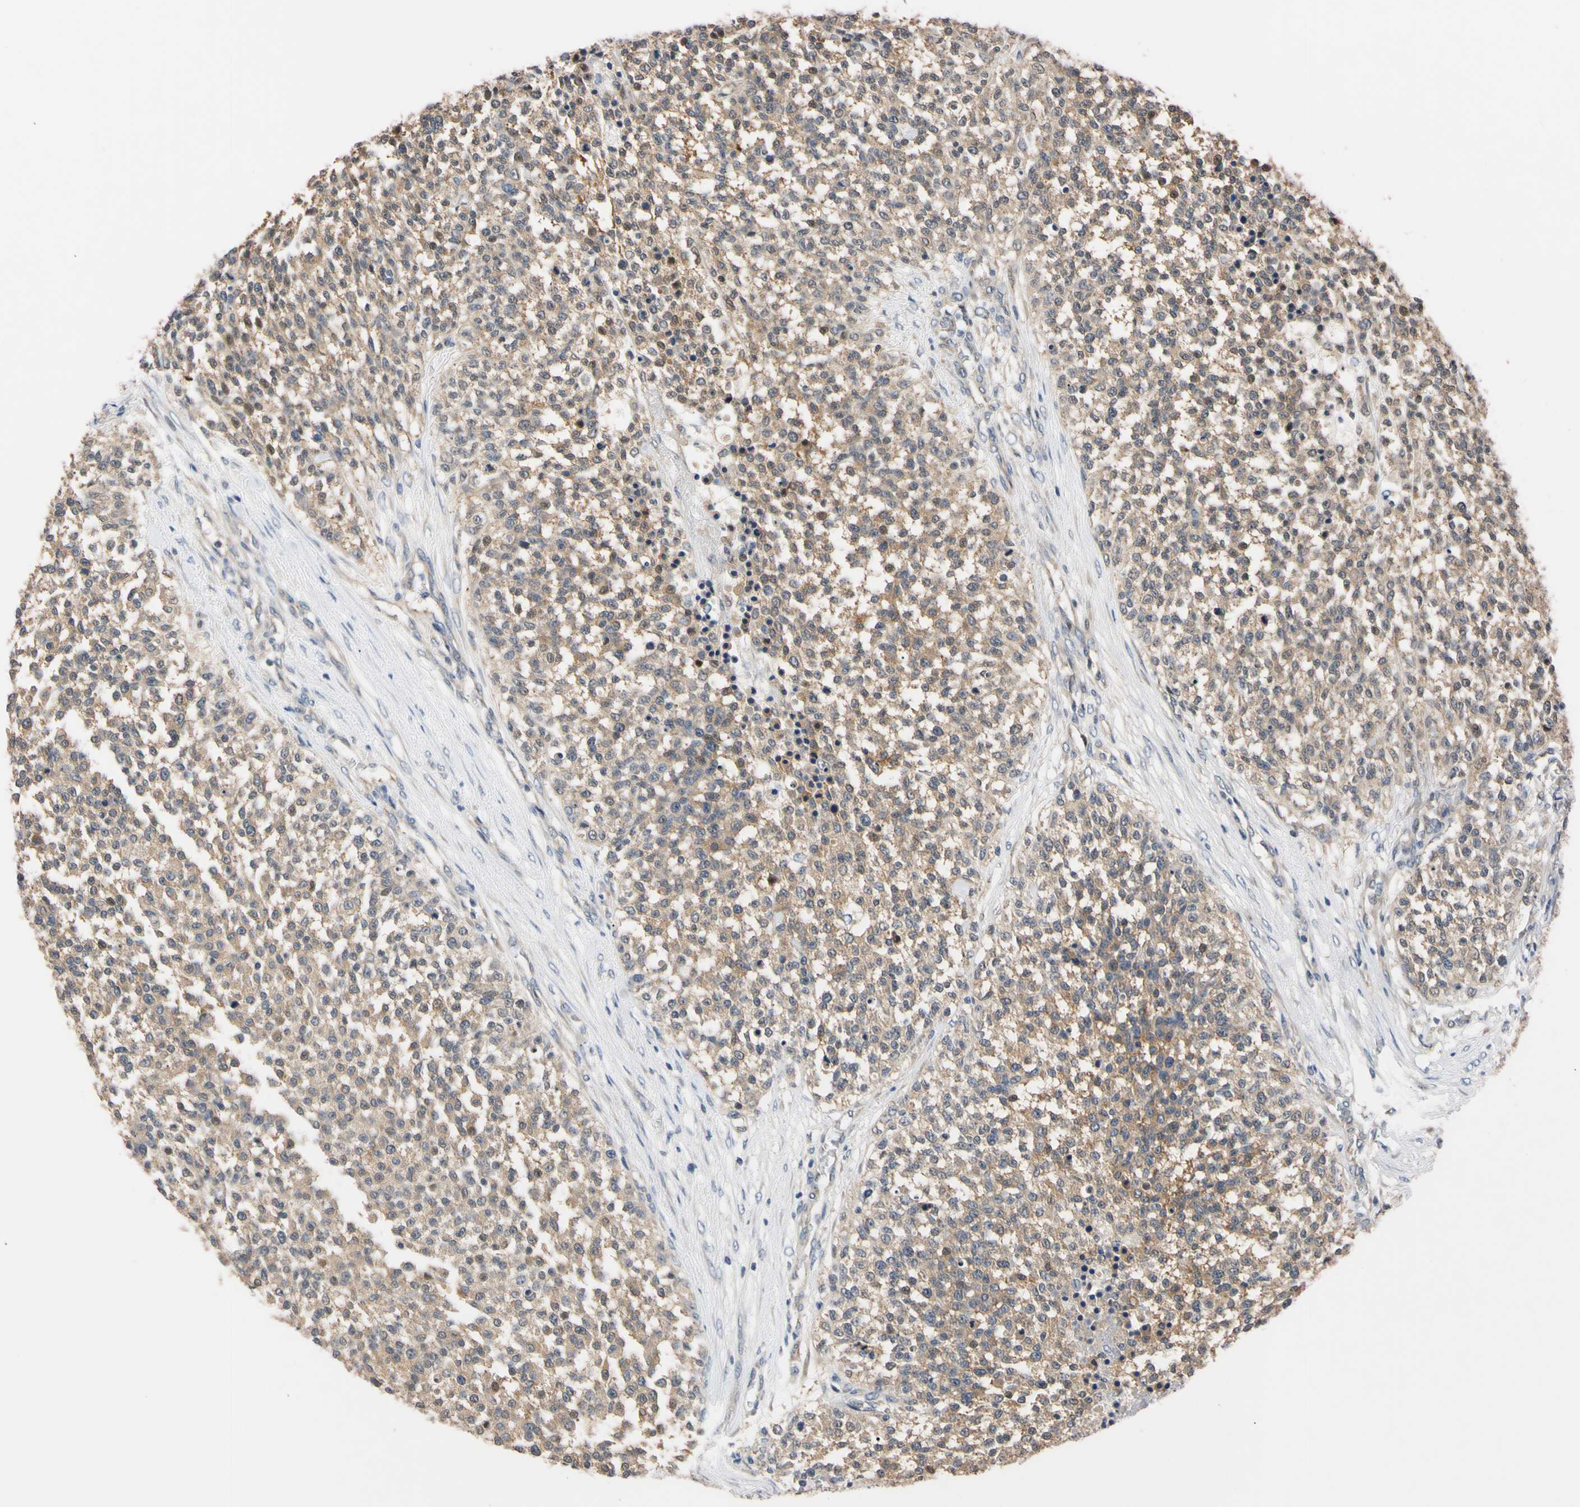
{"staining": {"intensity": "weak", "quantity": ">75%", "location": "cytoplasmic/membranous"}, "tissue": "testis cancer", "cell_type": "Tumor cells", "image_type": "cancer", "snomed": [{"axis": "morphology", "description": "Seminoma, NOS"}, {"axis": "topography", "description": "Testis"}], "caption": "Immunohistochemical staining of human seminoma (testis) reveals low levels of weak cytoplasmic/membranous staining in about >75% of tumor cells.", "gene": "RARS1", "patient": {"sex": "male", "age": 59}}